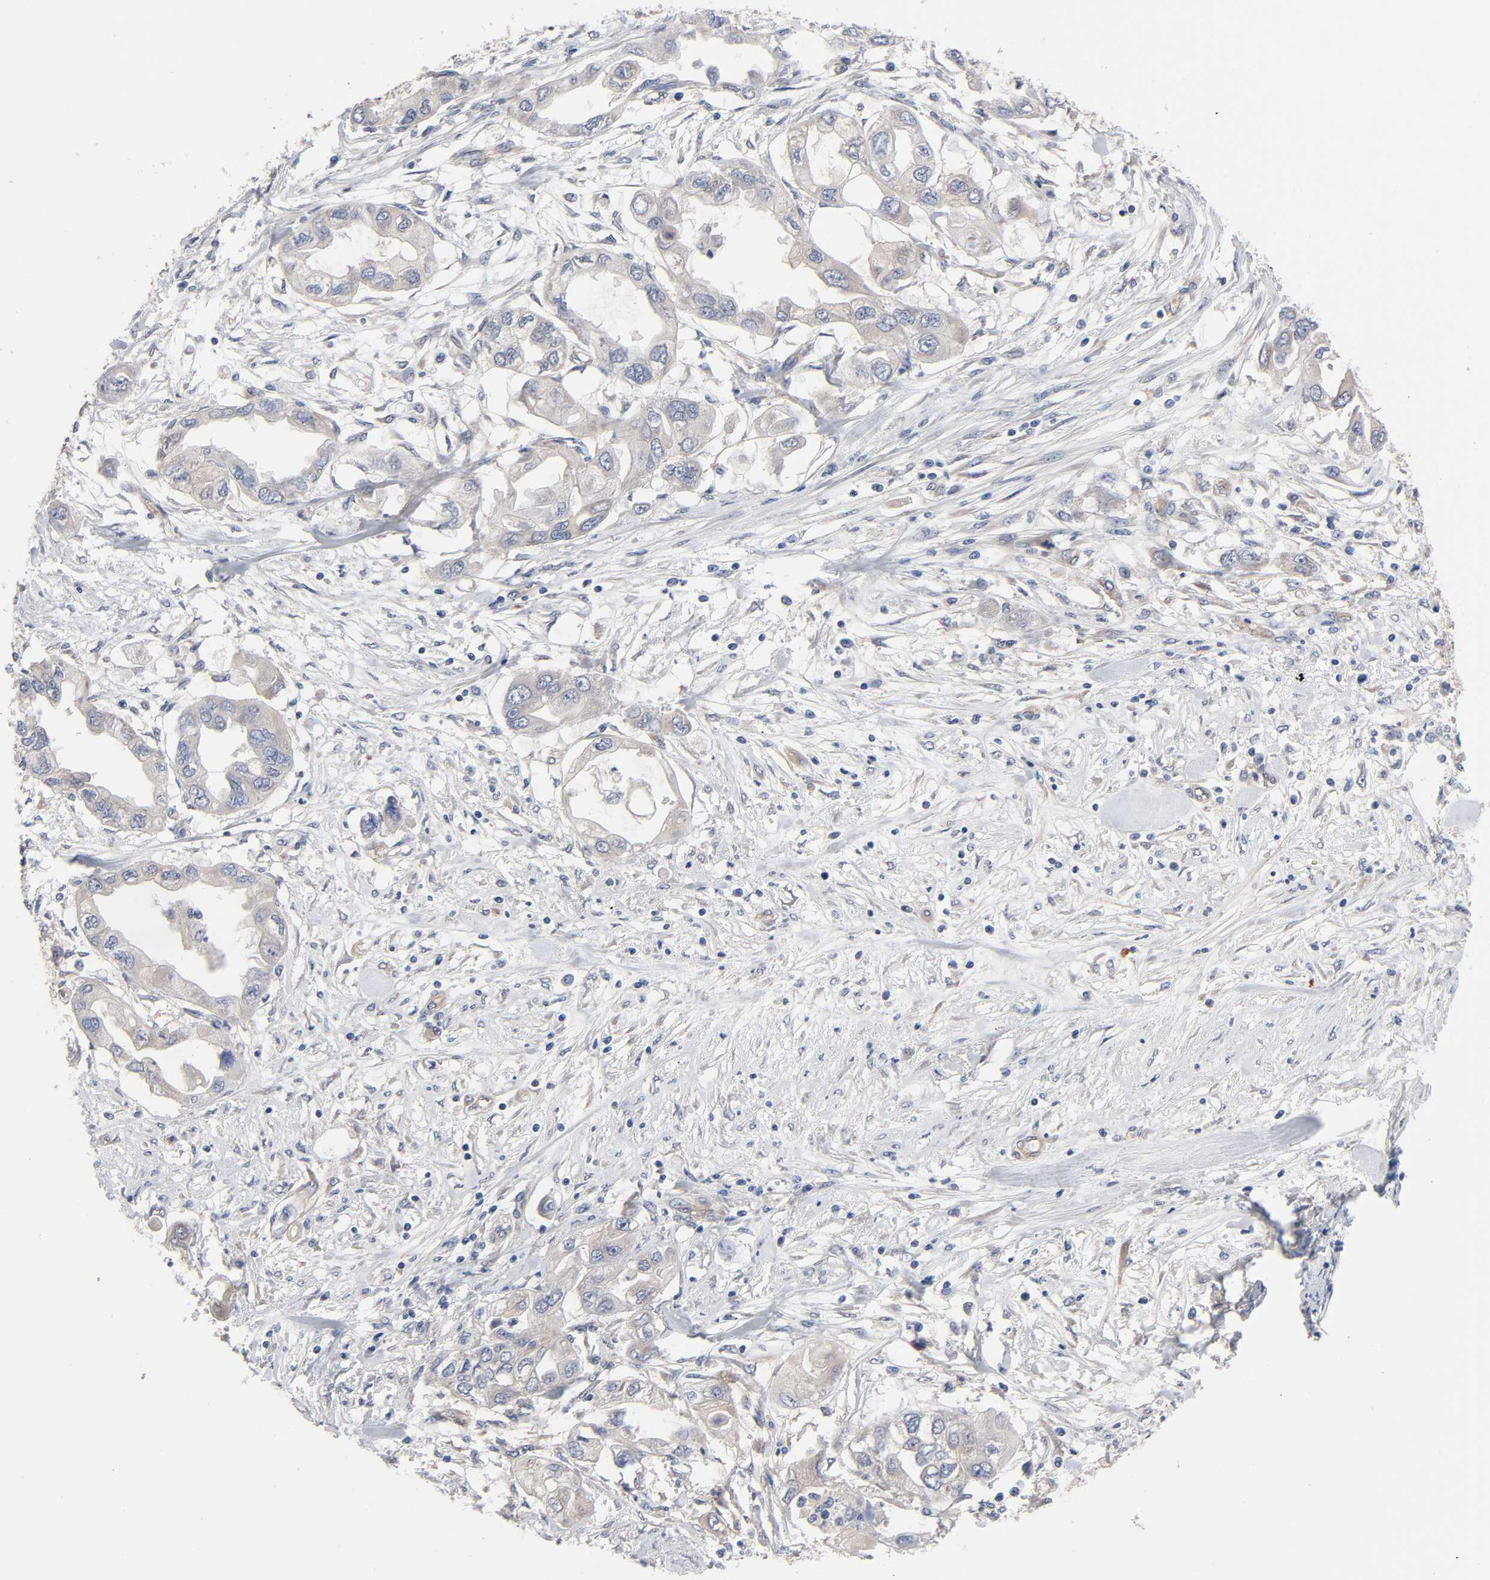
{"staining": {"intensity": "negative", "quantity": "none", "location": "none"}, "tissue": "endometrial cancer", "cell_type": "Tumor cells", "image_type": "cancer", "snomed": [{"axis": "morphology", "description": "Adenocarcinoma, NOS"}, {"axis": "topography", "description": "Endometrium"}], "caption": "Endometrial adenocarcinoma stained for a protein using IHC shows no staining tumor cells.", "gene": "RAB13", "patient": {"sex": "female", "age": 67}}